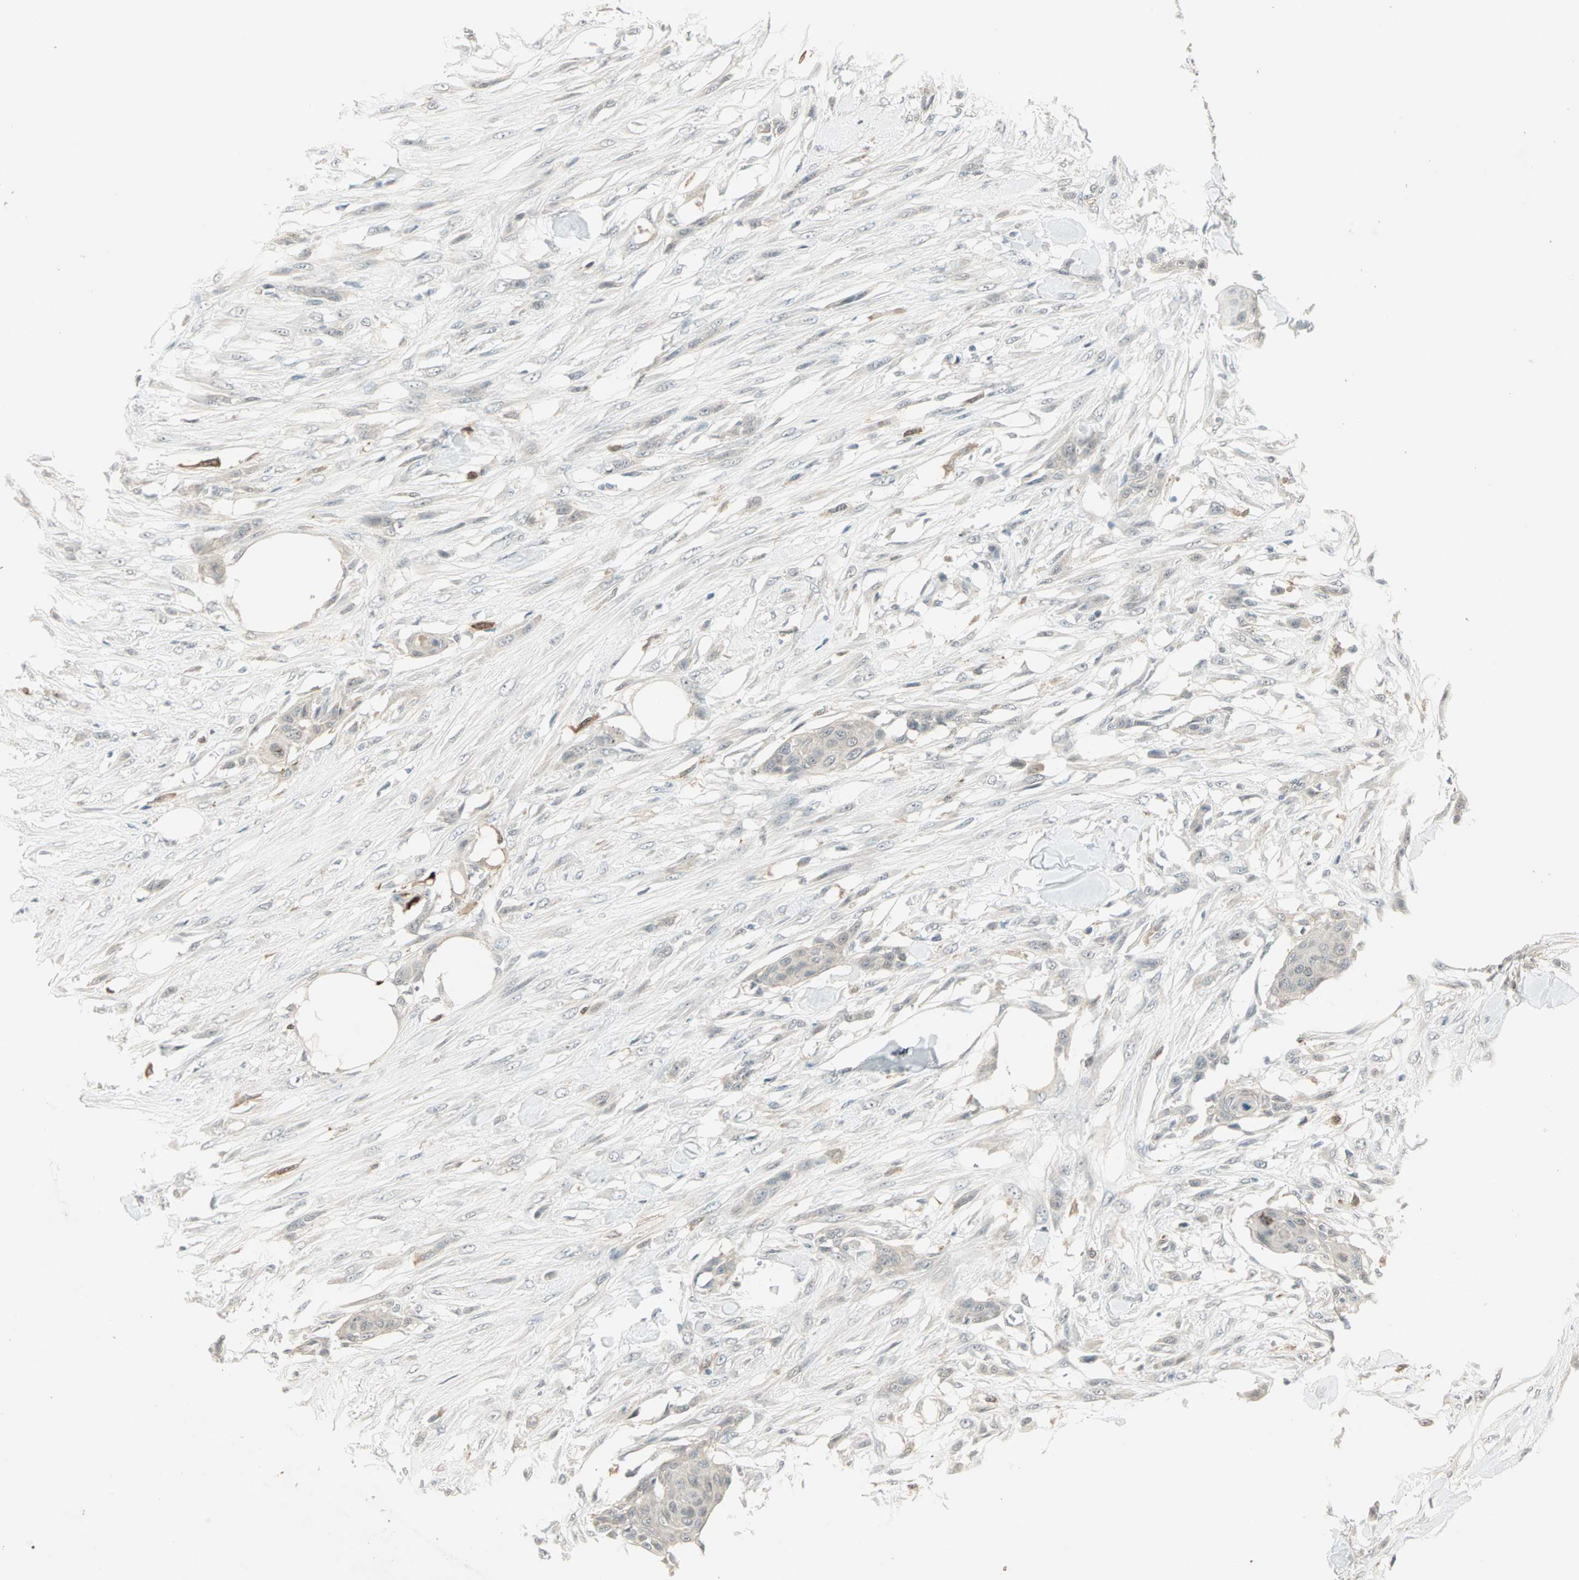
{"staining": {"intensity": "weak", "quantity": "<25%", "location": "cytoplasmic/membranous"}, "tissue": "skin cancer", "cell_type": "Tumor cells", "image_type": "cancer", "snomed": [{"axis": "morphology", "description": "Squamous cell carcinoma, NOS"}, {"axis": "topography", "description": "Skin"}], "caption": "The immunohistochemistry (IHC) histopathology image has no significant staining in tumor cells of skin cancer (squamous cell carcinoma) tissue. The staining is performed using DAB (3,3'-diaminobenzidine) brown chromogen with nuclei counter-stained in using hematoxylin.", "gene": "RTL6", "patient": {"sex": "female", "age": 59}}